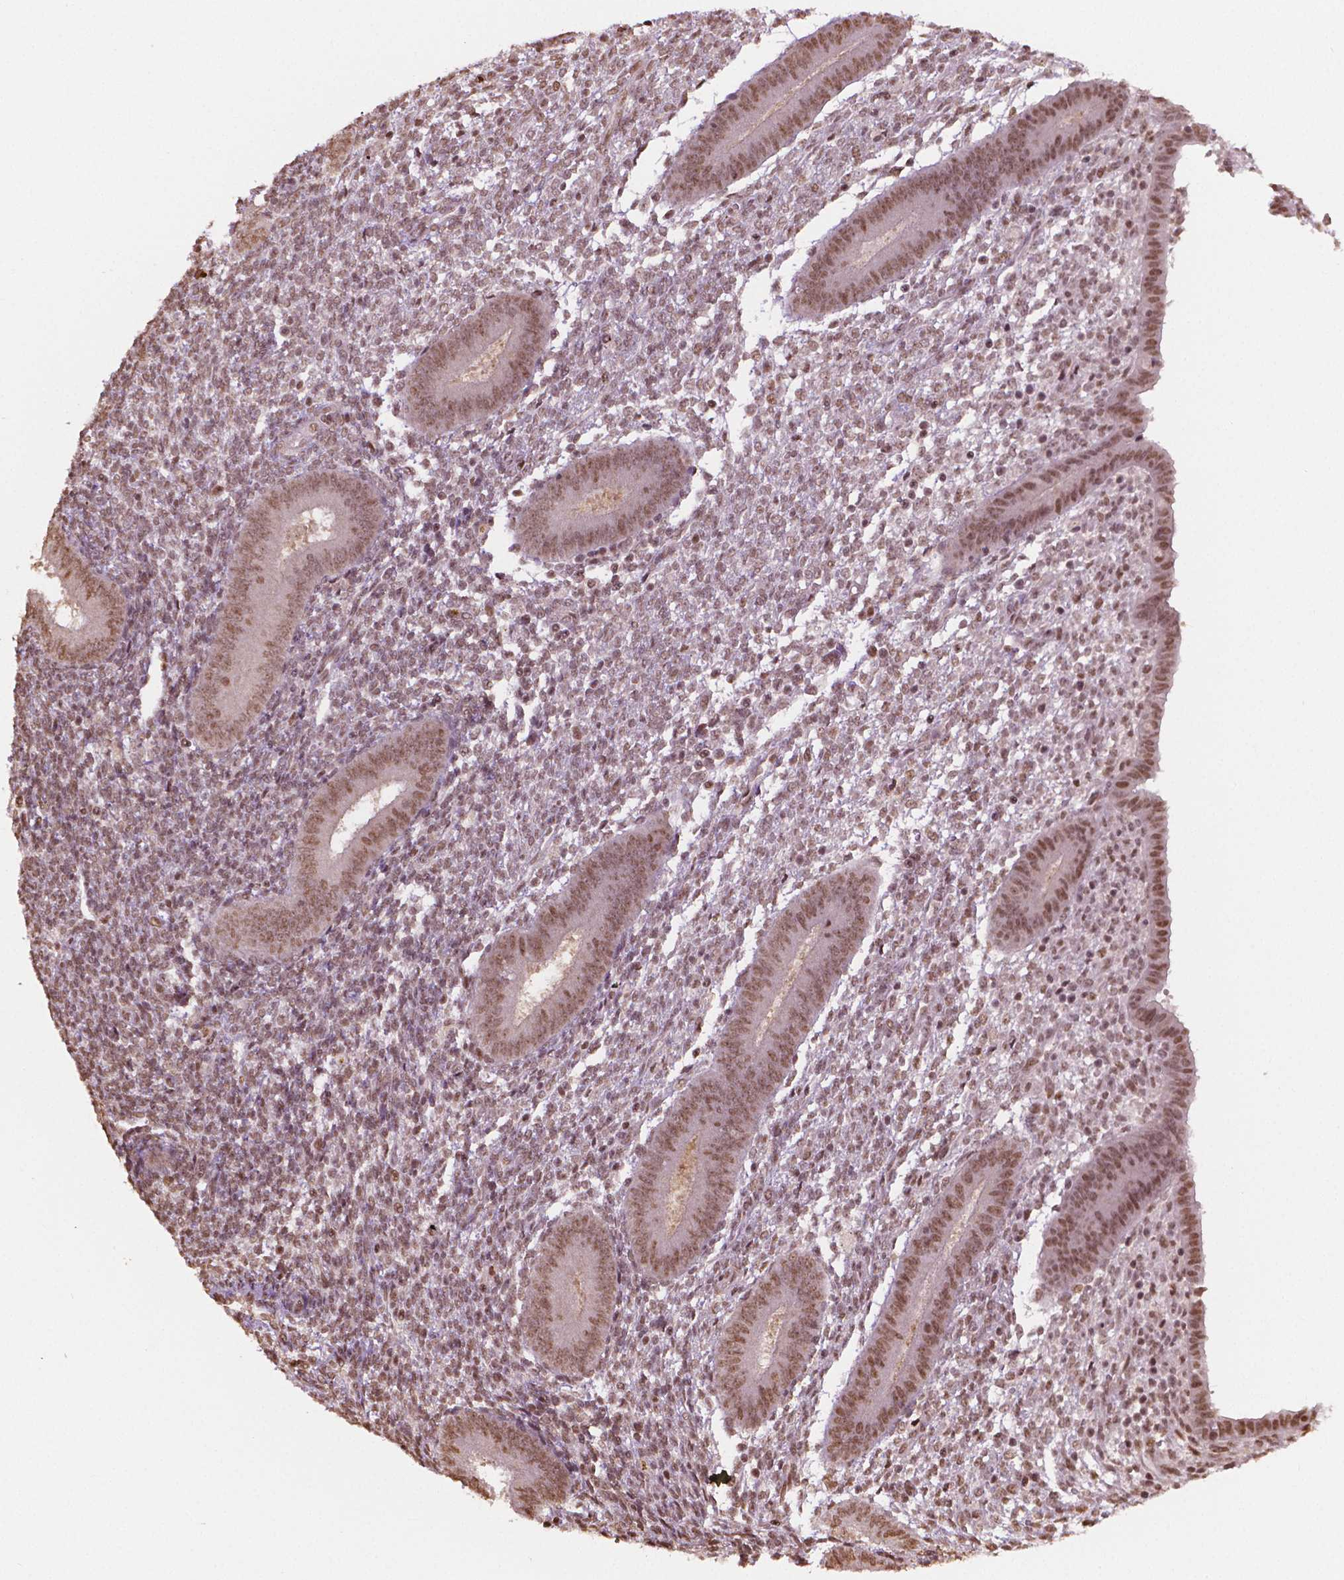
{"staining": {"intensity": "moderate", "quantity": ">75%", "location": "nuclear"}, "tissue": "endometrium", "cell_type": "Cells in endometrial stroma", "image_type": "normal", "snomed": [{"axis": "morphology", "description": "Normal tissue, NOS"}, {"axis": "topography", "description": "Endometrium"}], "caption": "DAB (3,3'-diaminobenzidine) immunohistochemical staining of normal endometrium shows moderate nuclear protein staining in approximately >75% of cells in endometrial stroma.", "gene": "DEK", "patient": {"sex": "female", "age": 25}}